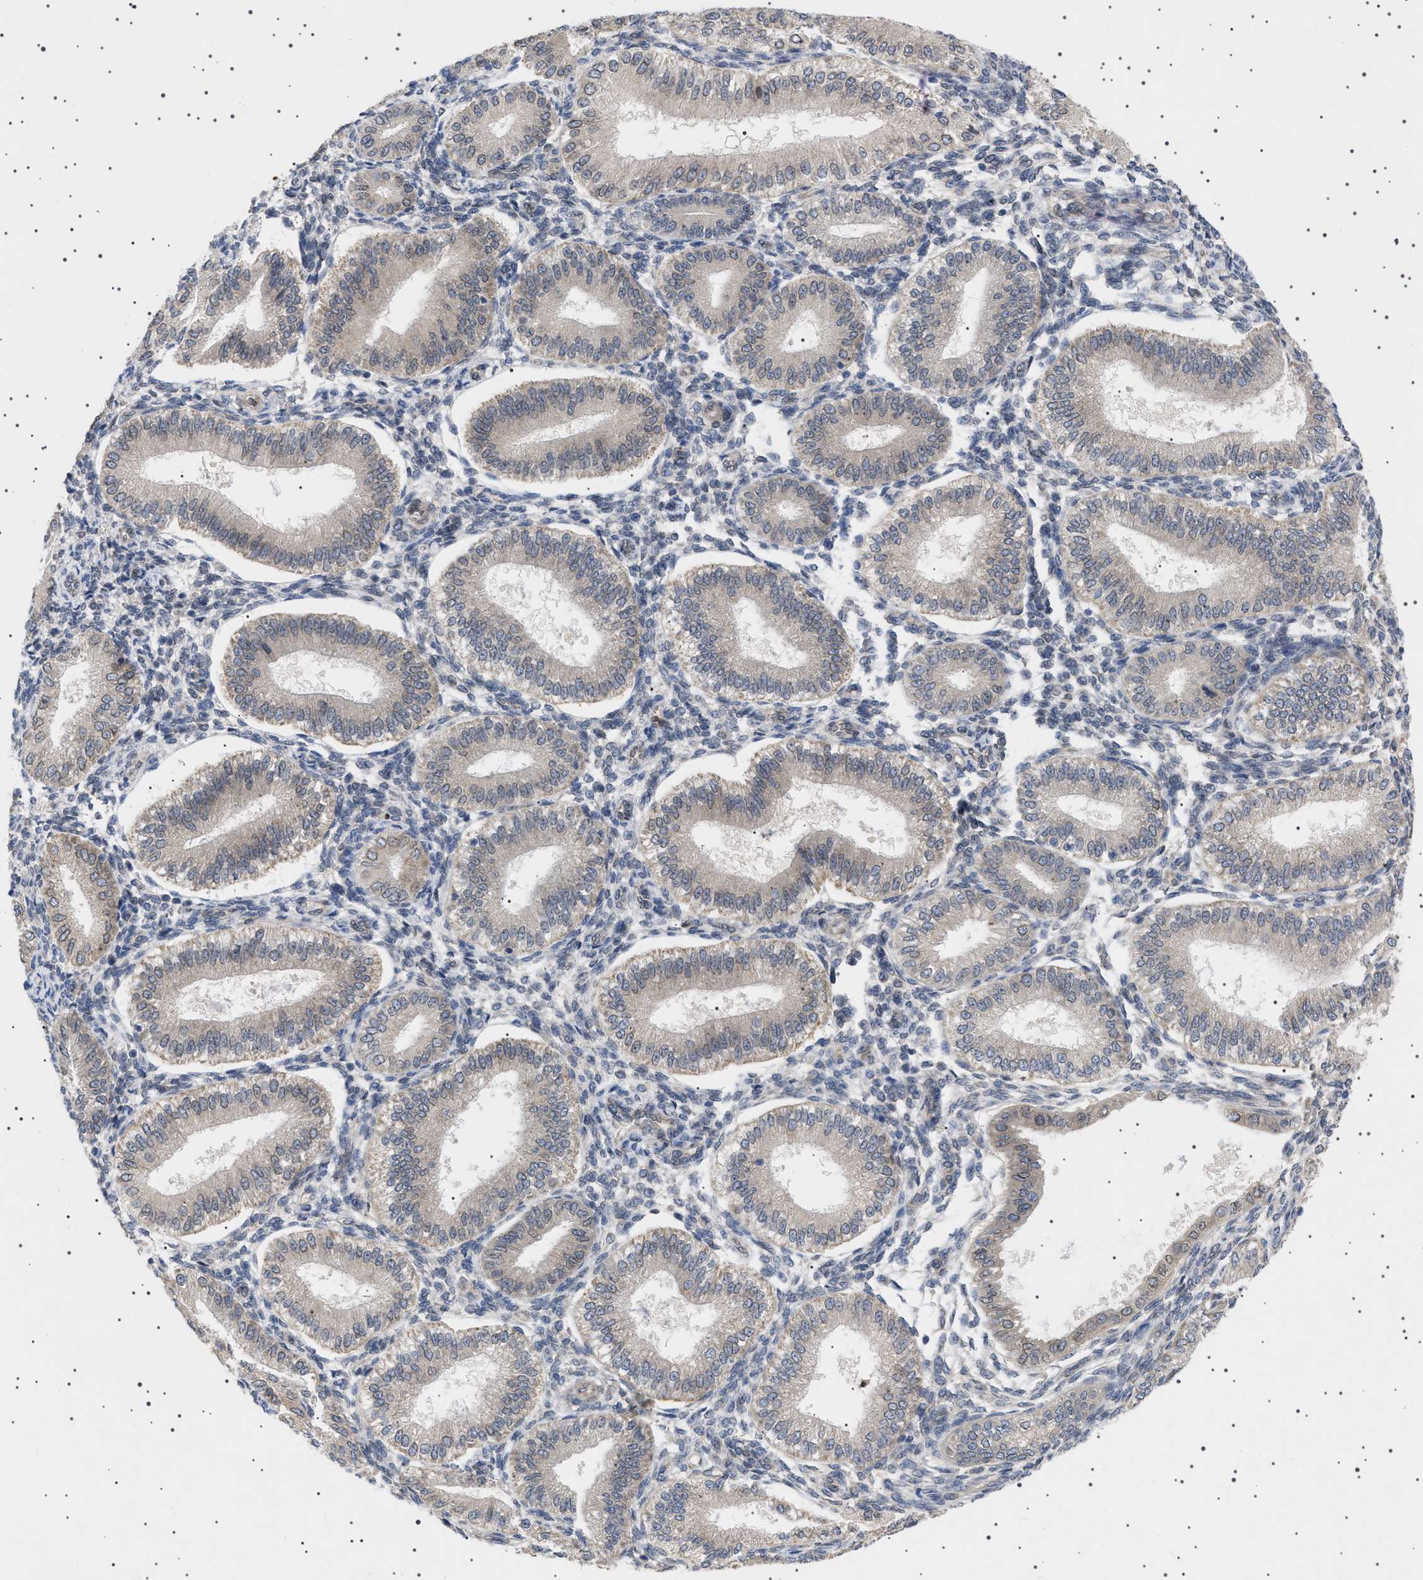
{"staining": {"intensity": "weak", "quantity": "25%-75%", "location": "cytoplasmic/membranous,nuclear"}, "tissue": "endometrium", "cell_type": "Cells in endometrial stroma", "image_type": "normal", "snomed": [{"axis": "morphology", "description": "Normal tissue, NOS"}, {"axis": "topography", "description": "Endometrium"}], "caption": "Immunohistochemical staining of normal human endometrium demonstrates weak cytoplasmic/membranous,nuclear protein staining in approximately 25%-75% of cells in endometrial stroma.", "gene": "NUP93", "patient": {"sex": "female", "age": 39}}